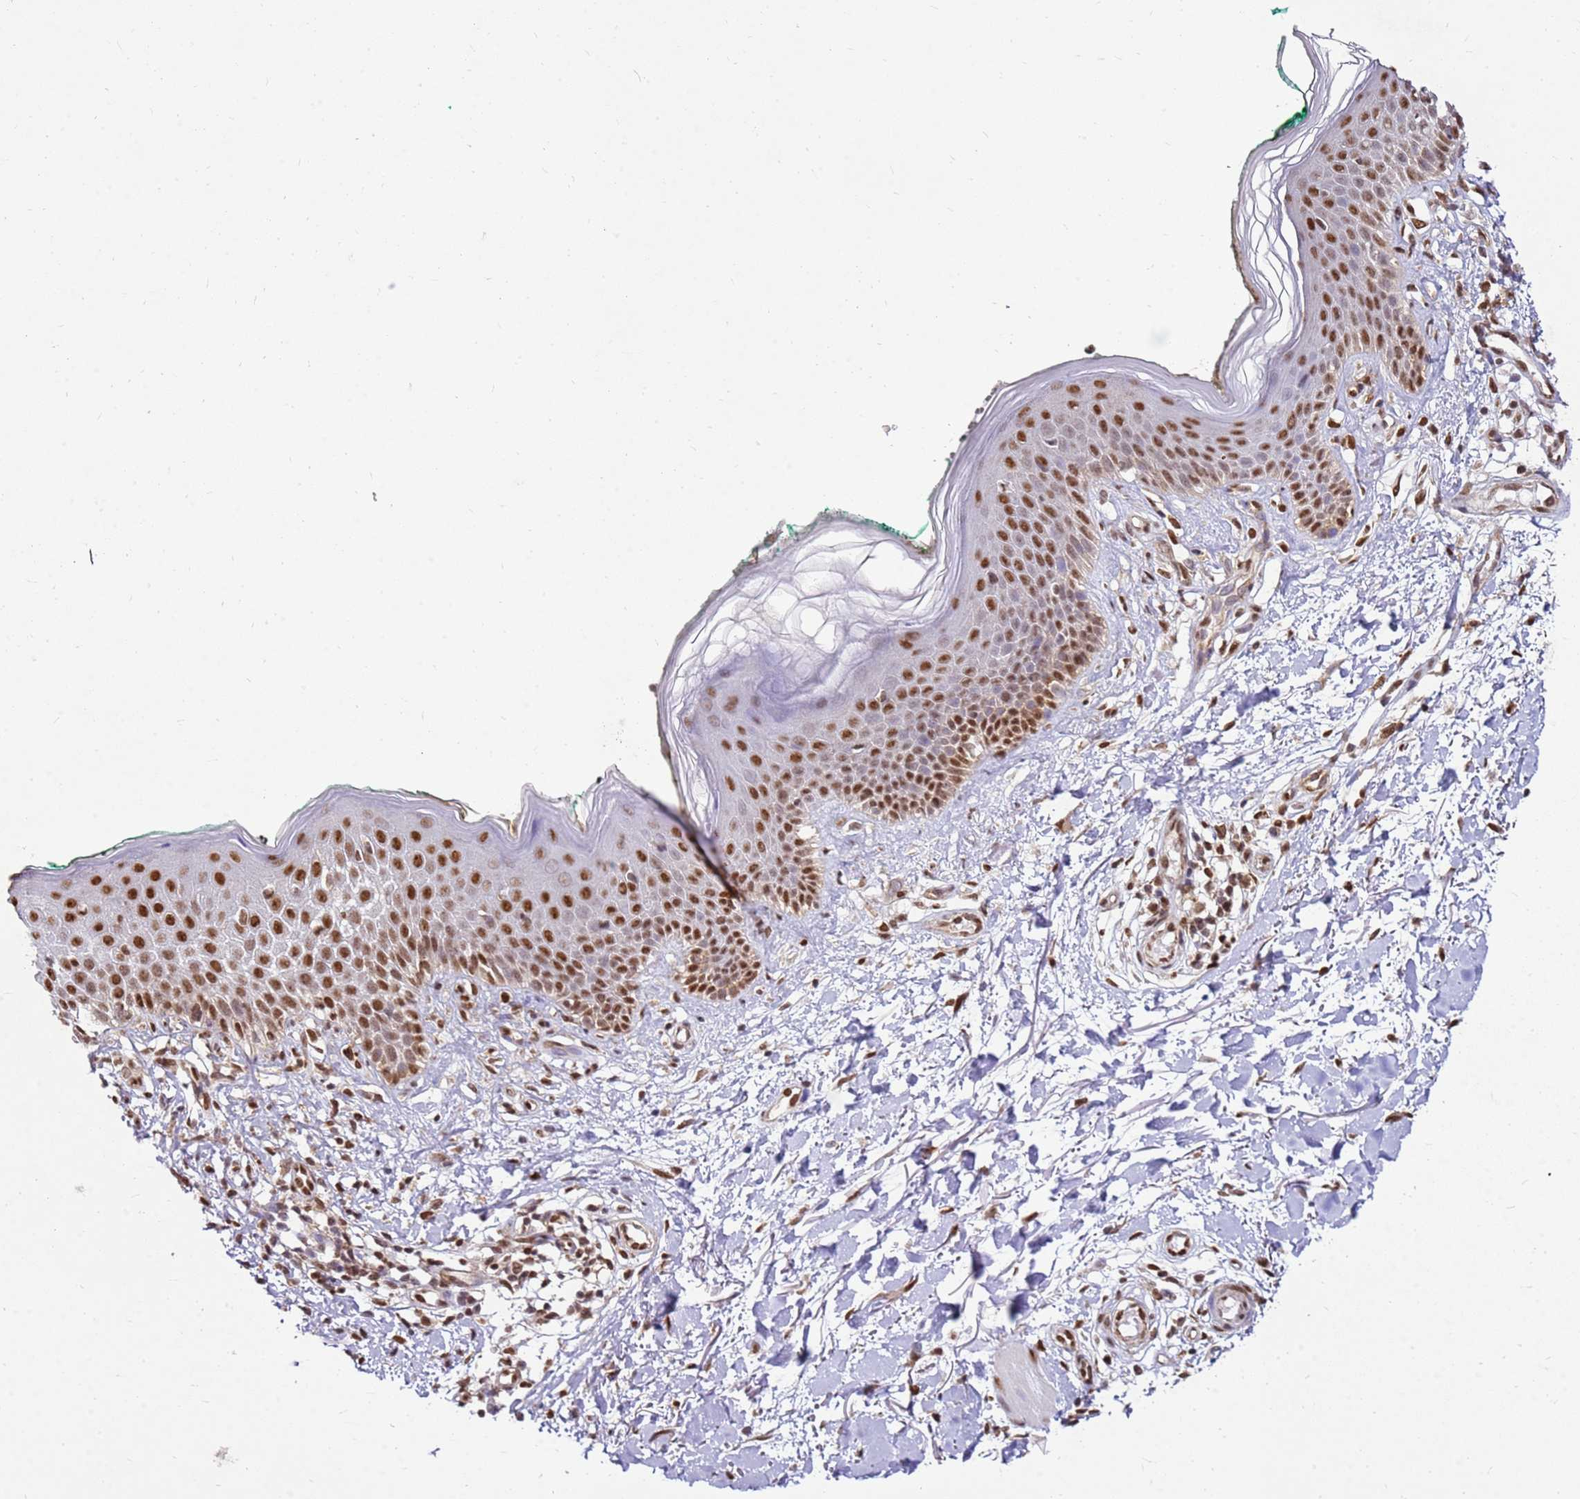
{"staining": {"intensity": "strong", "quantity": ">75%", "location": "nuclear"}, "tissue": "skin", "cell_type": "Fibroblasts", "image_type": "normal", "snomed": [{"axis": "morphology", "description": "Normal tissue, NOS"}, {"axis": "morphology", "description": "Malignant melanoma, NOS"}, {"axis": "topography", "description": "Skin"}], "caption": "Strong nuclear staining is seen in about >75% of fibroblasts in normal skin. The staining was performed using DAB to visualize the protein expression in brown, while the nuclei were stained in blue with hematoxylin (Magnification: 20x).", "gene": "APEX1", "patient": {"sex": "male", "age": 62}}